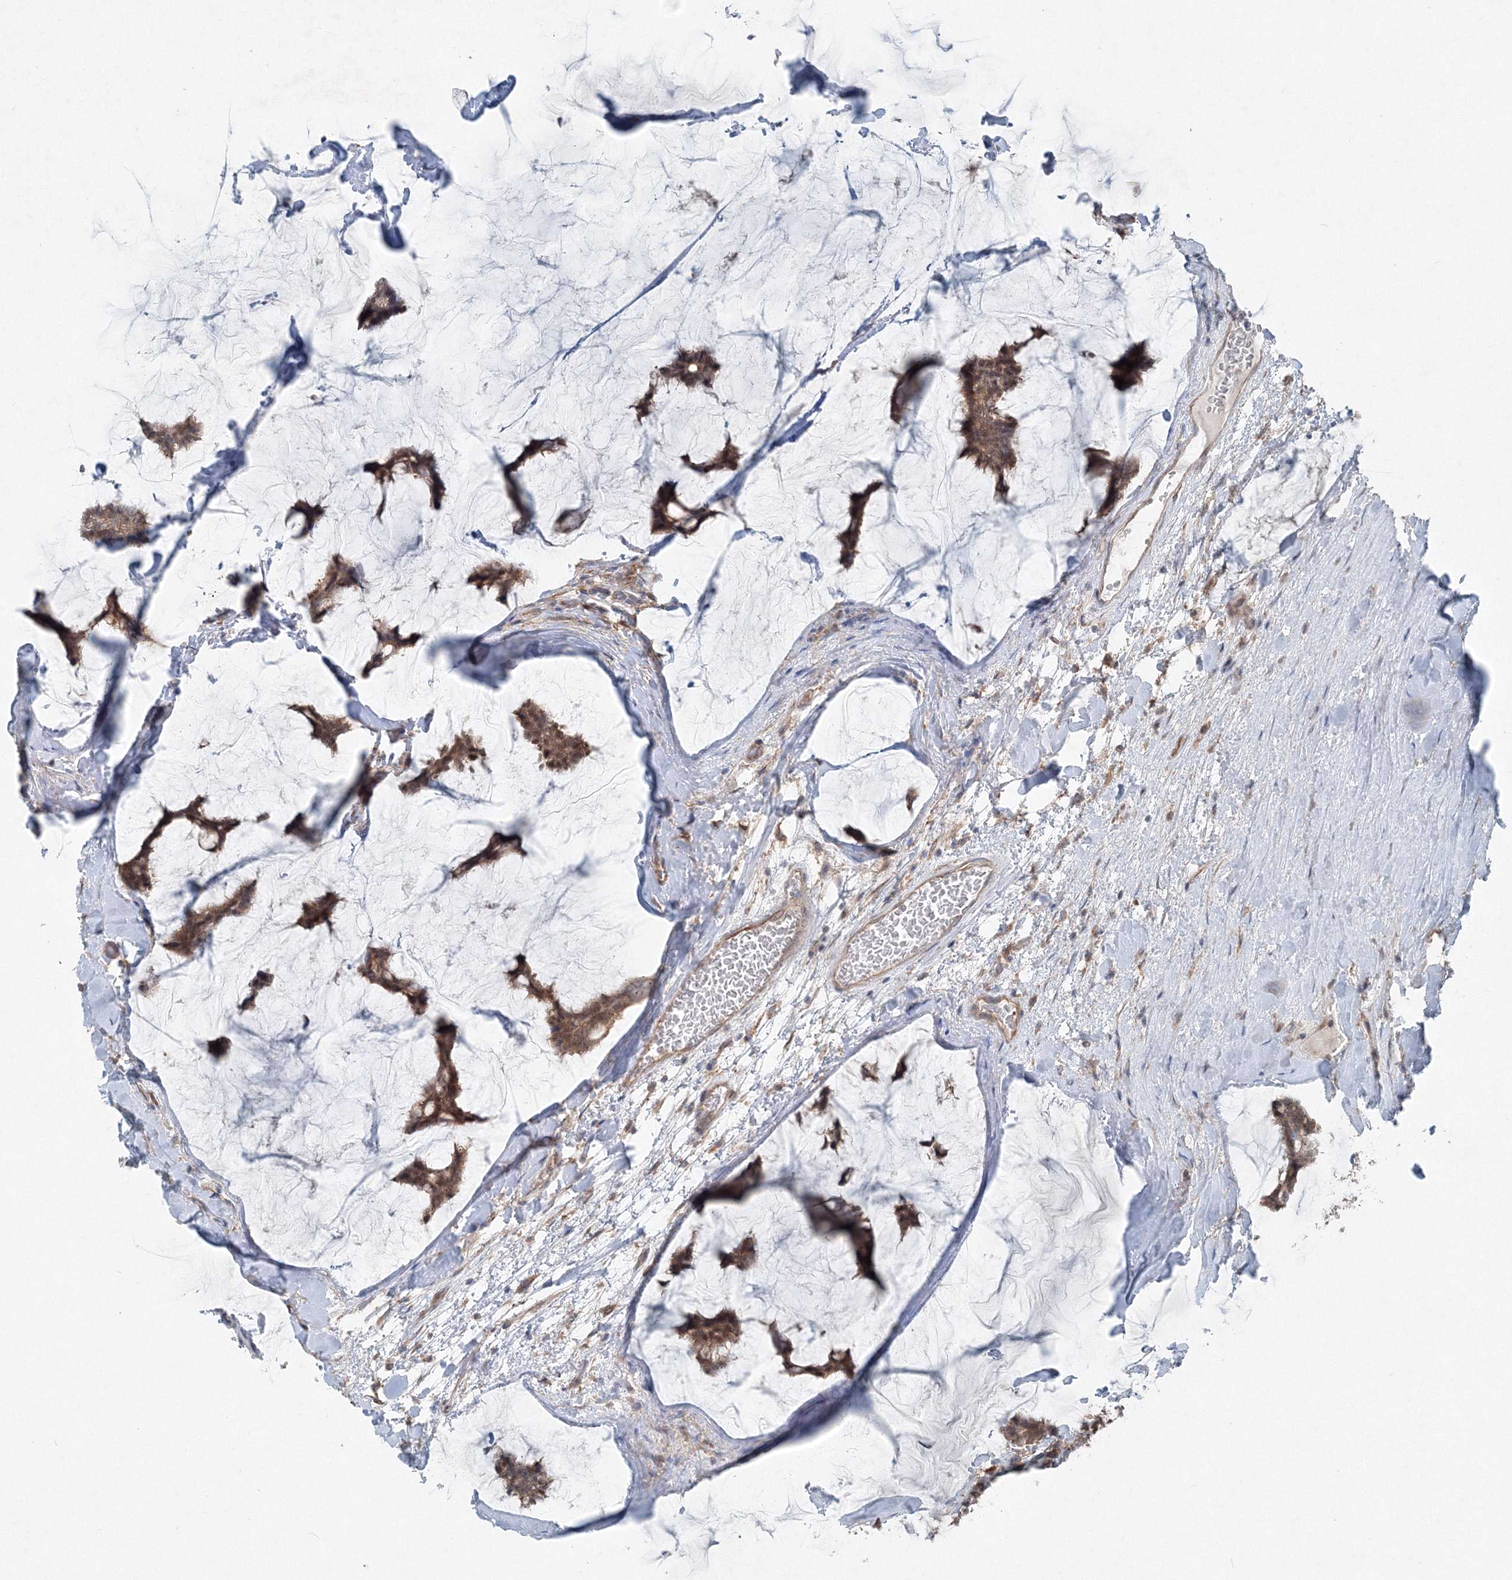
{"staining": {"intensity": "moderate", "quantity": ">75%", "location": "cytoplasmic/membranous,nuclear"}, "tissue": "breast cancer", "cell_type": "Tumor cells", "image_type": "cancer", "snomed": [{"axis": "morphology", "description": "Duct carcinoma"}, {"axis": "topography", "description": "Breast"}], "caption": "Immunohistochemical staining of breast cancer displays medium levels of moderate cytoplasmic/membranous and nuclear protein staining in approximately >75% of tumor cells.", "gene": "TPRKB", "patient": {"sex": "female", "age": 93}}